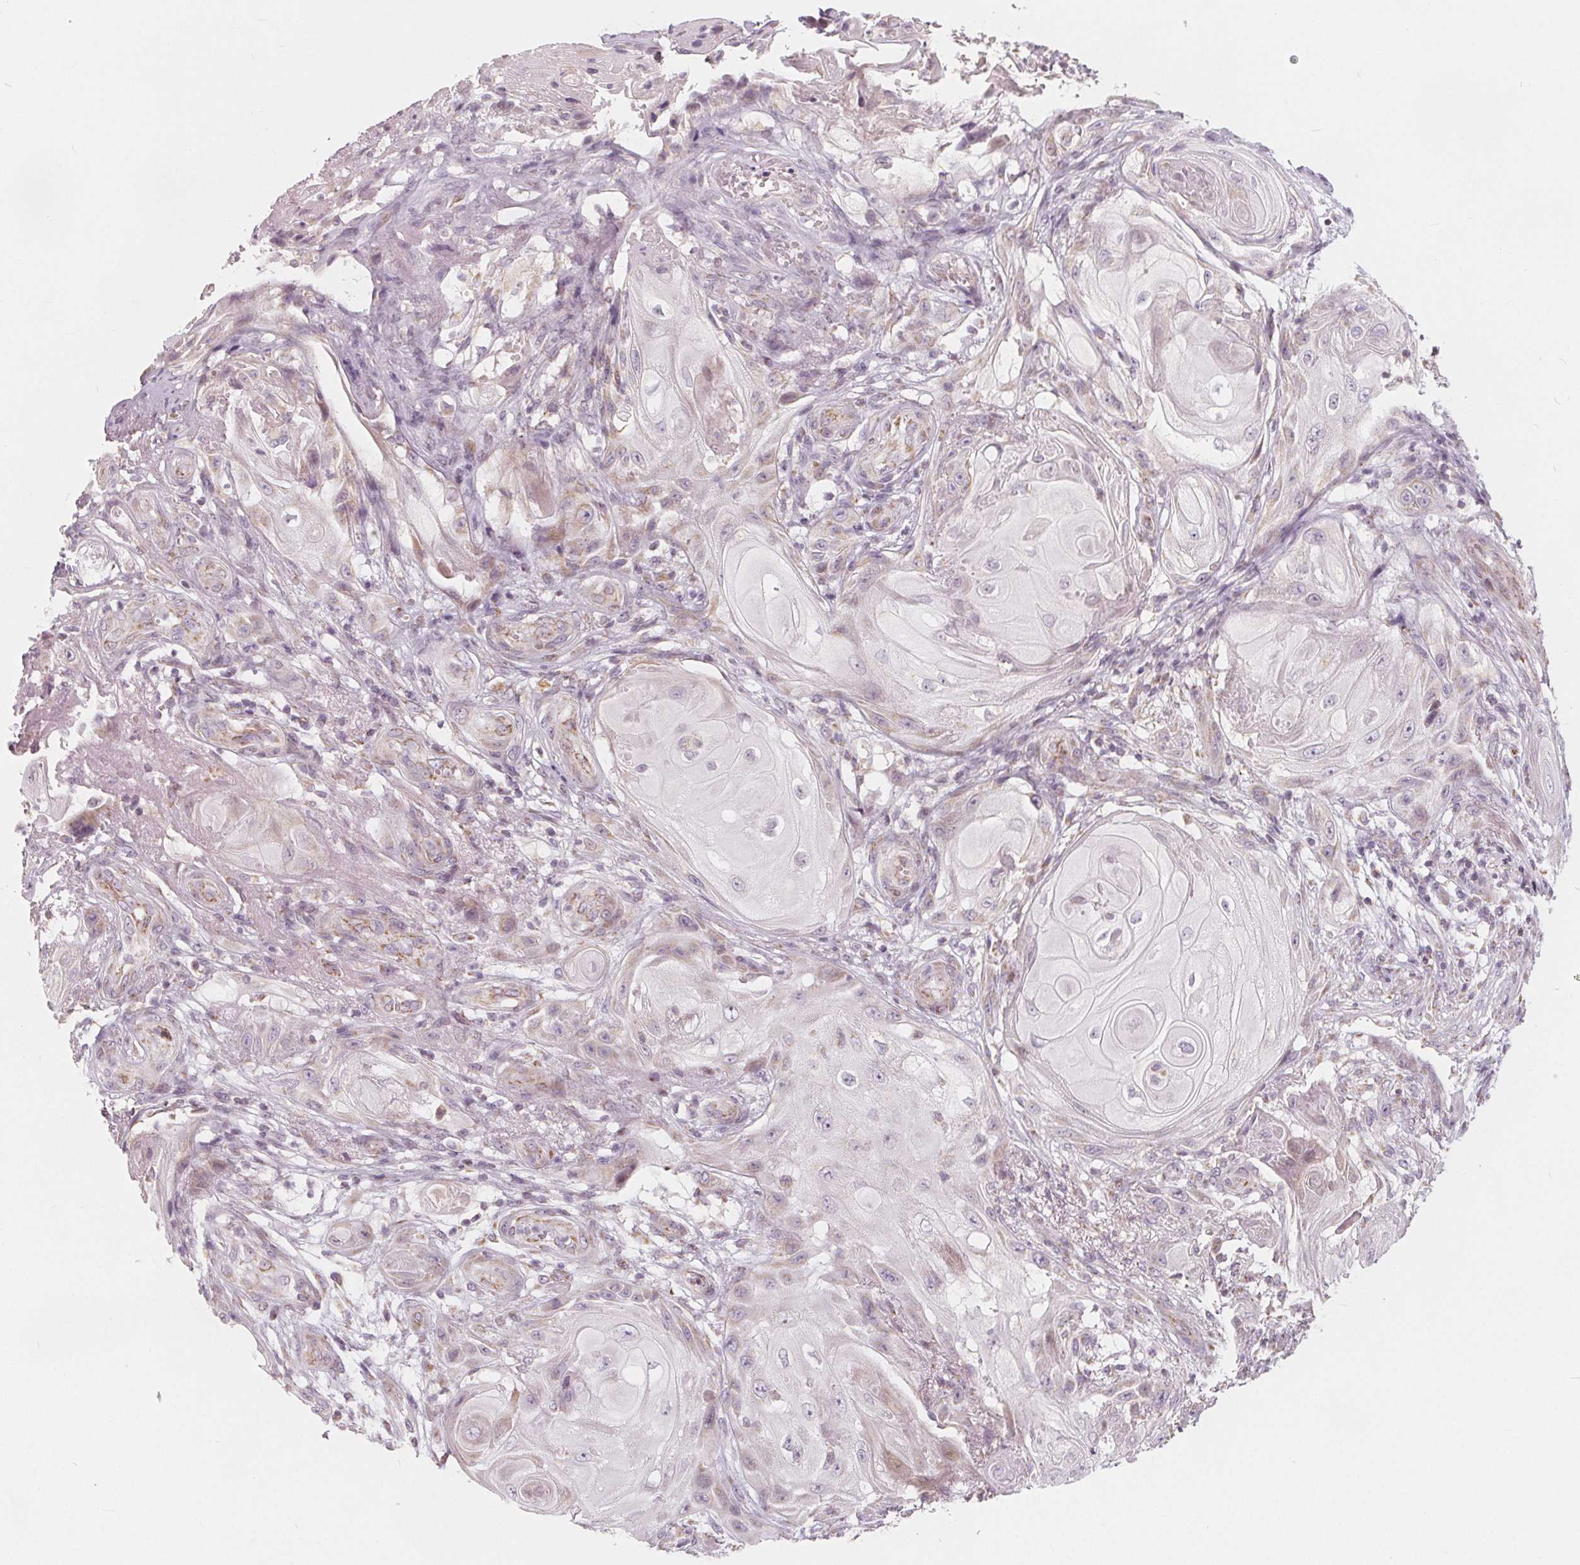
{"staining": {"intensity": "negative", "quantity": "none", "location": "none"}, "tissue": "skin cancer", "cell_type": "Tumor cells", "image_type": "cancer", "snomed": [{"axis": "morphology", "description": "Squamous cell carcinoma, NOS"}, {"axis": "topography", "description": "Skin"}], "caption": "This is a photomicrograph of immunohistochemistry (IHC) staining of skin cancer (squamous cell carcinoma), which shows no expression in tumor cells.", "gene": "NUP210L", "patient": {"sex": "male", "age": 62}}